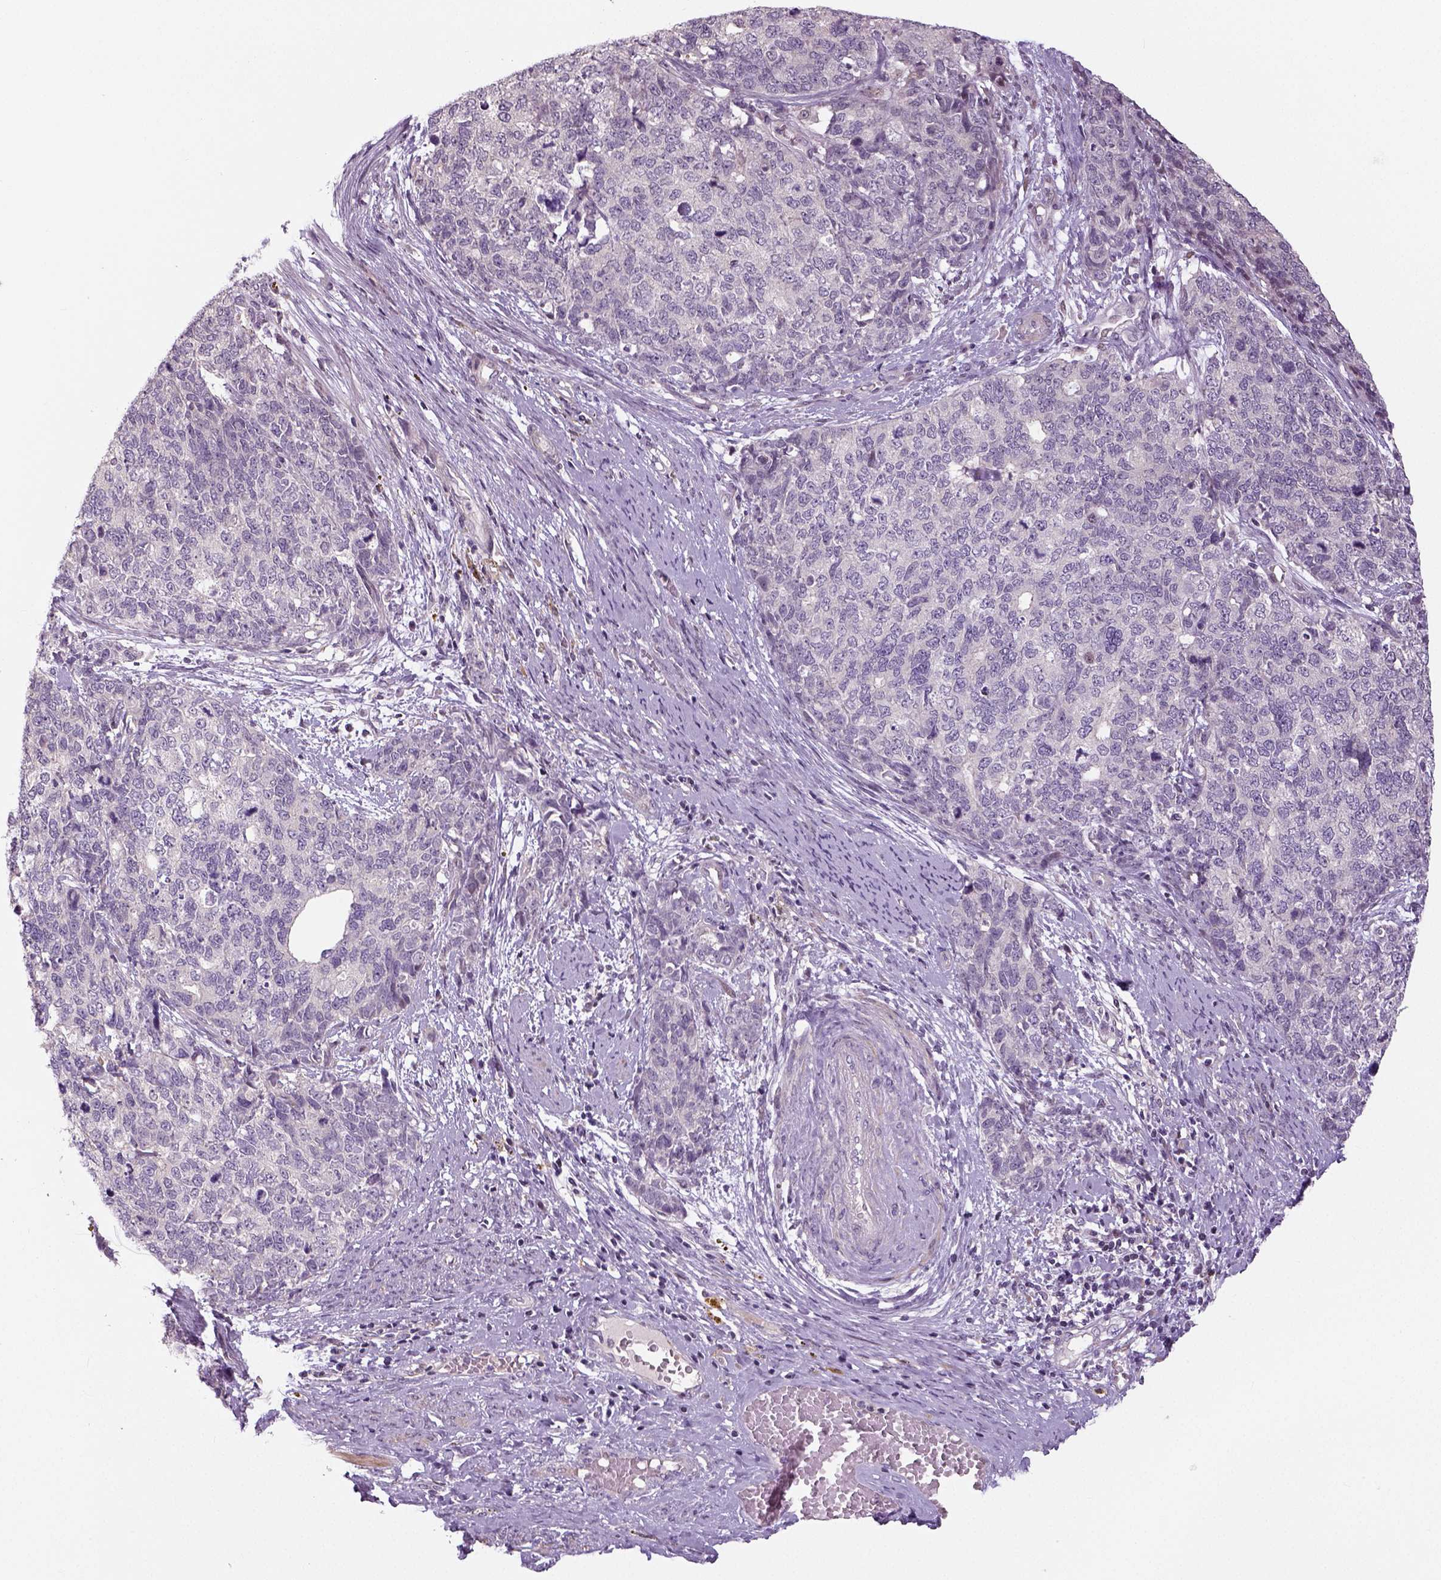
{"staining": {"intensity": "negative", "quantity": "none", "location": "none"}, "tissue": "cervical cancer", "cell_type": "Tumor cells", "image_type": "cancer", "snomed": [{"axis": "morphology", "description": "Squamous cell carcinoma, NOS"}, {"axis": "topography", "description": "Cervix"}], "caption": "This histopathology image is of cervical squamous cell carcinoma stained with immunohistochemistry (IHC) to label a protein in brown with the nuclei are counter-stained blue. There is no expression in tumor cells.", "gene": "NECAB1", "patient": {"sex": "female", "age": 63}}